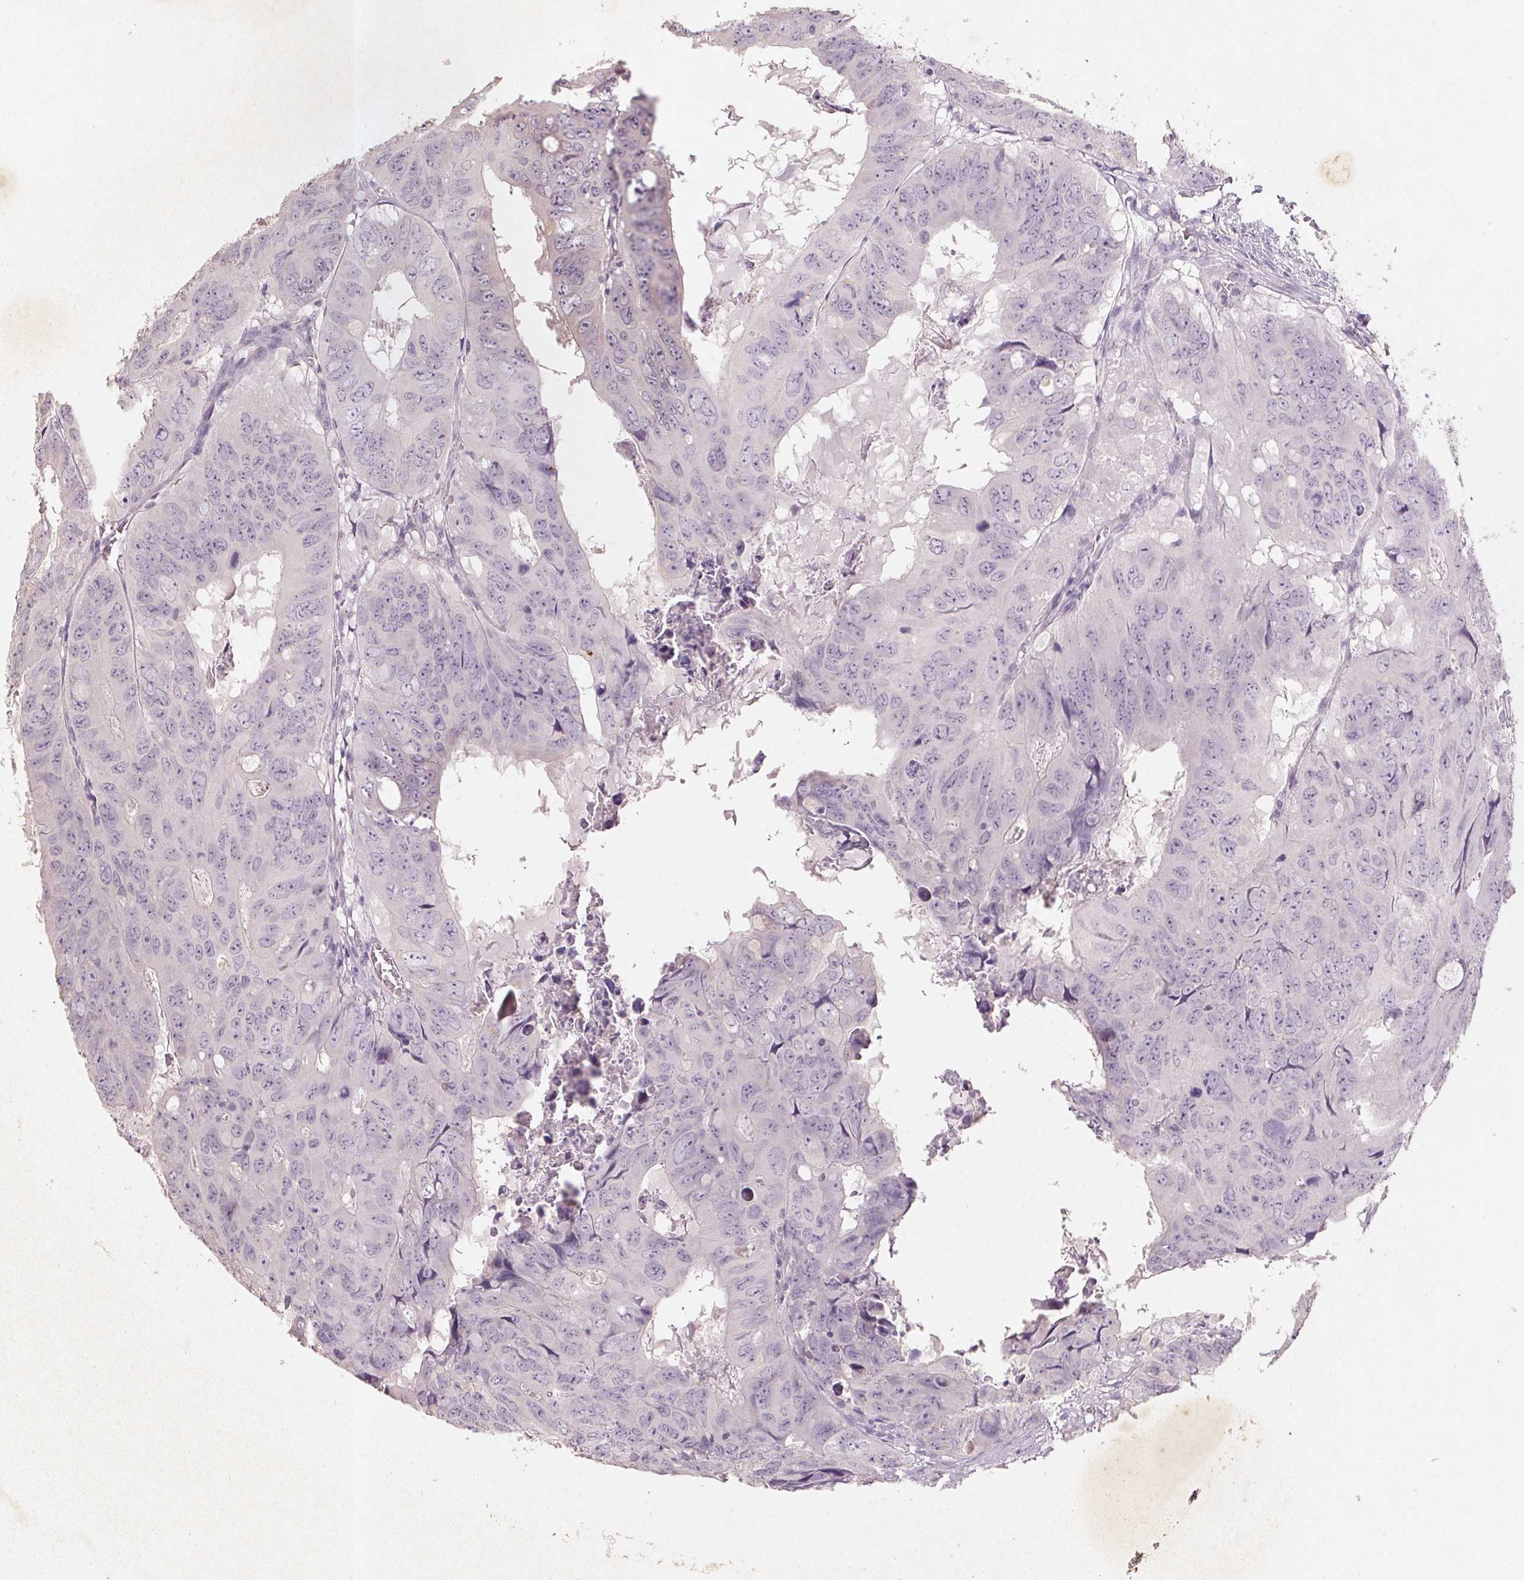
{"staining": {"intensity": "negative", "quantity": "none", "location": "none"}, "tissue": "colorectal cancer", "cell_type": "Tumor cells", "image_type": "cancer", "snomed": [{"axis": "morphology", "description": "Adenocarcinoma, NOS"}, {"axis": "topography", "description": "Colon"}], "caption": "This is a histopathology image of IHC staining of adenocarcinoma (colorectal), which shows no expression in tumor cells. (Stains: DAB (3,3'-diaminobenzidine) IHC with hematoxylin counter stain, Microscopy: brightfield microscopy at high magnification).", "gene": "CXCL5", "patient": {"sex": "male", "age": 79}}